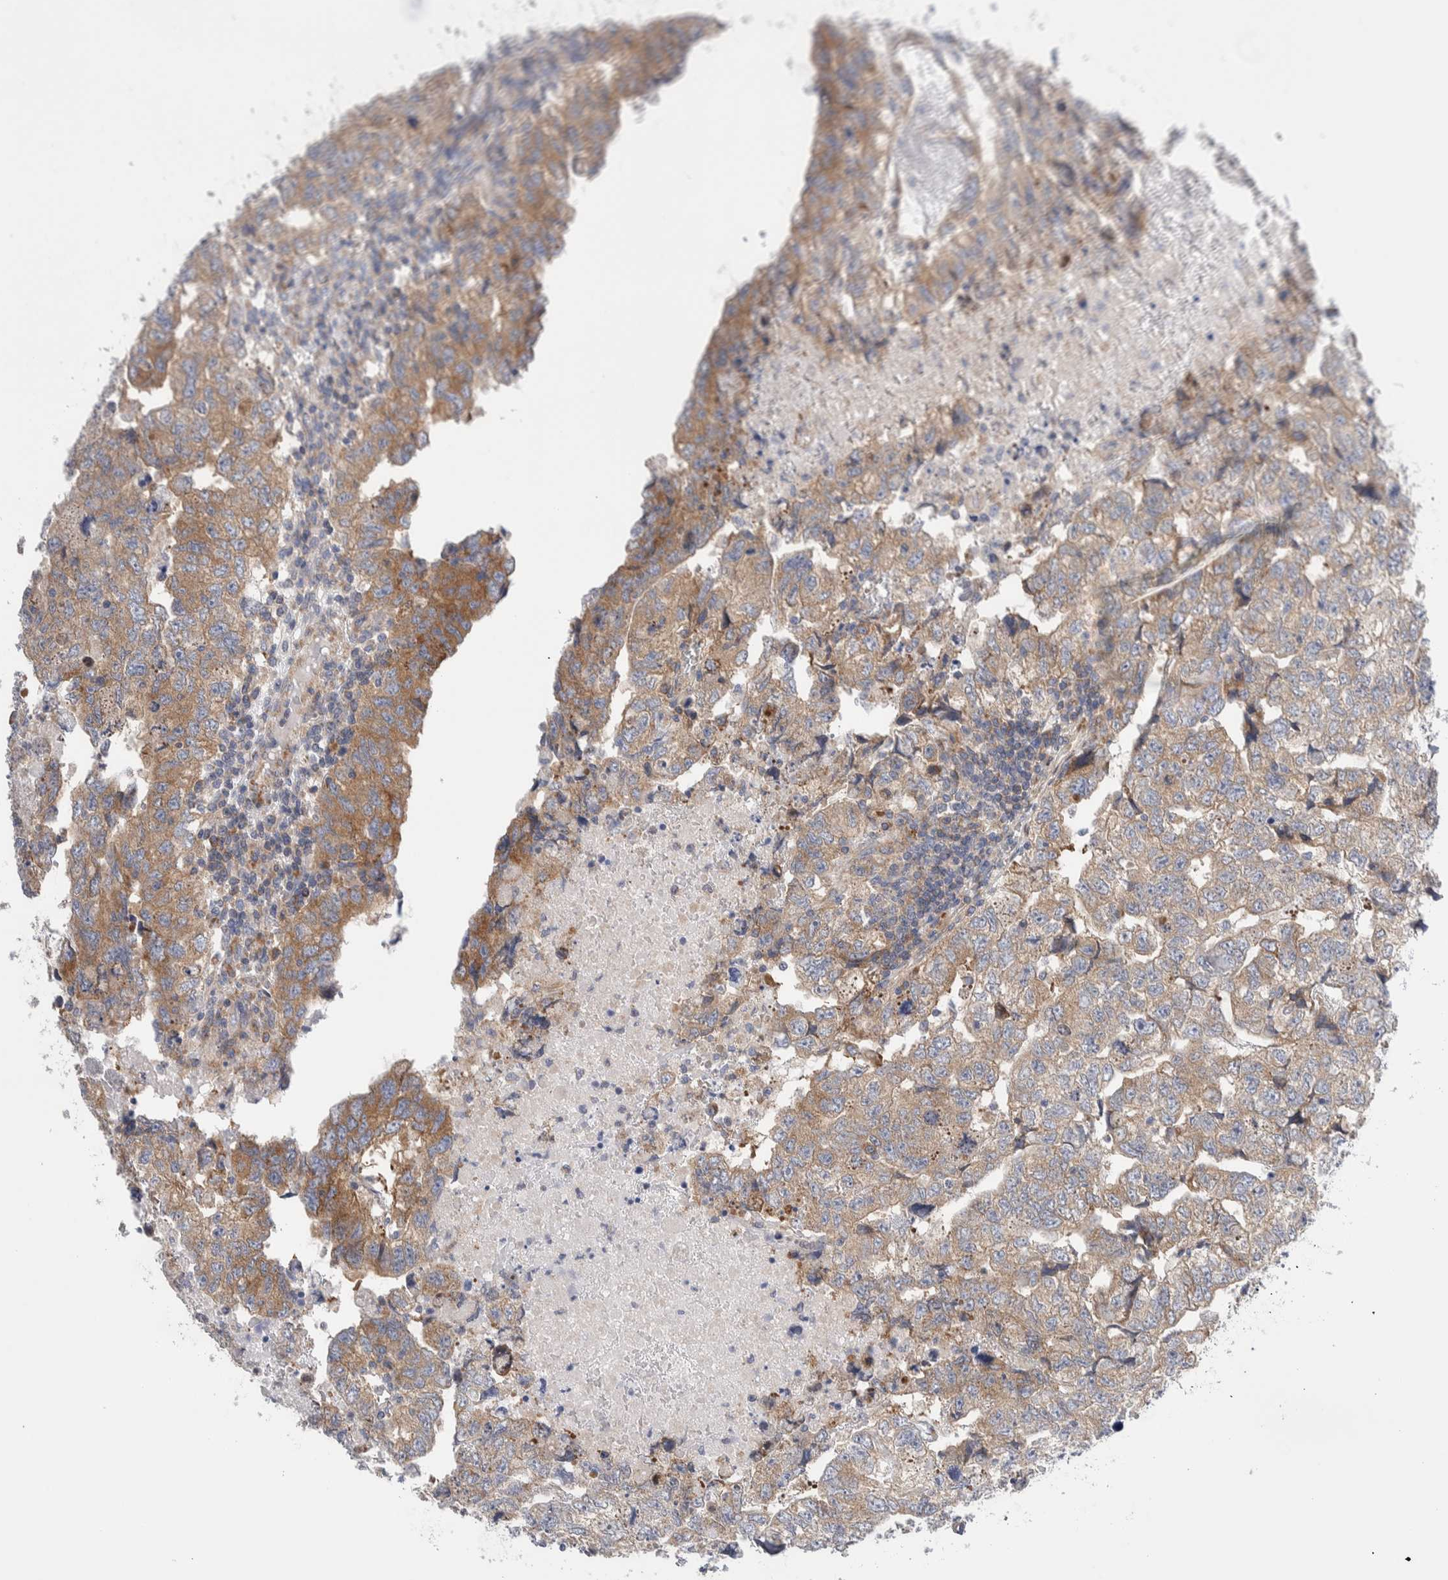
{"staining": {"intensity": "moderate", "quantity": ">75%", "location": "cytoplasmic/membranous"}, "tissue": "testis cancer", "cell_type": "Tumor cells", "image_type": "cancer", "snomed": [{"axis": "morphology", "description": "Carcinoma, Embryonal, NOS"}, {"axis": "topography", "description": "Testis"}], "caption": "The immunohistochemical stain labels moderate cytoplasmic/membranous positivity in tumor cells of testis cancer (embryonal carcinoma) tissue.", "gene": "RACK1", "patient": {"sex": "male", "age": 36}}